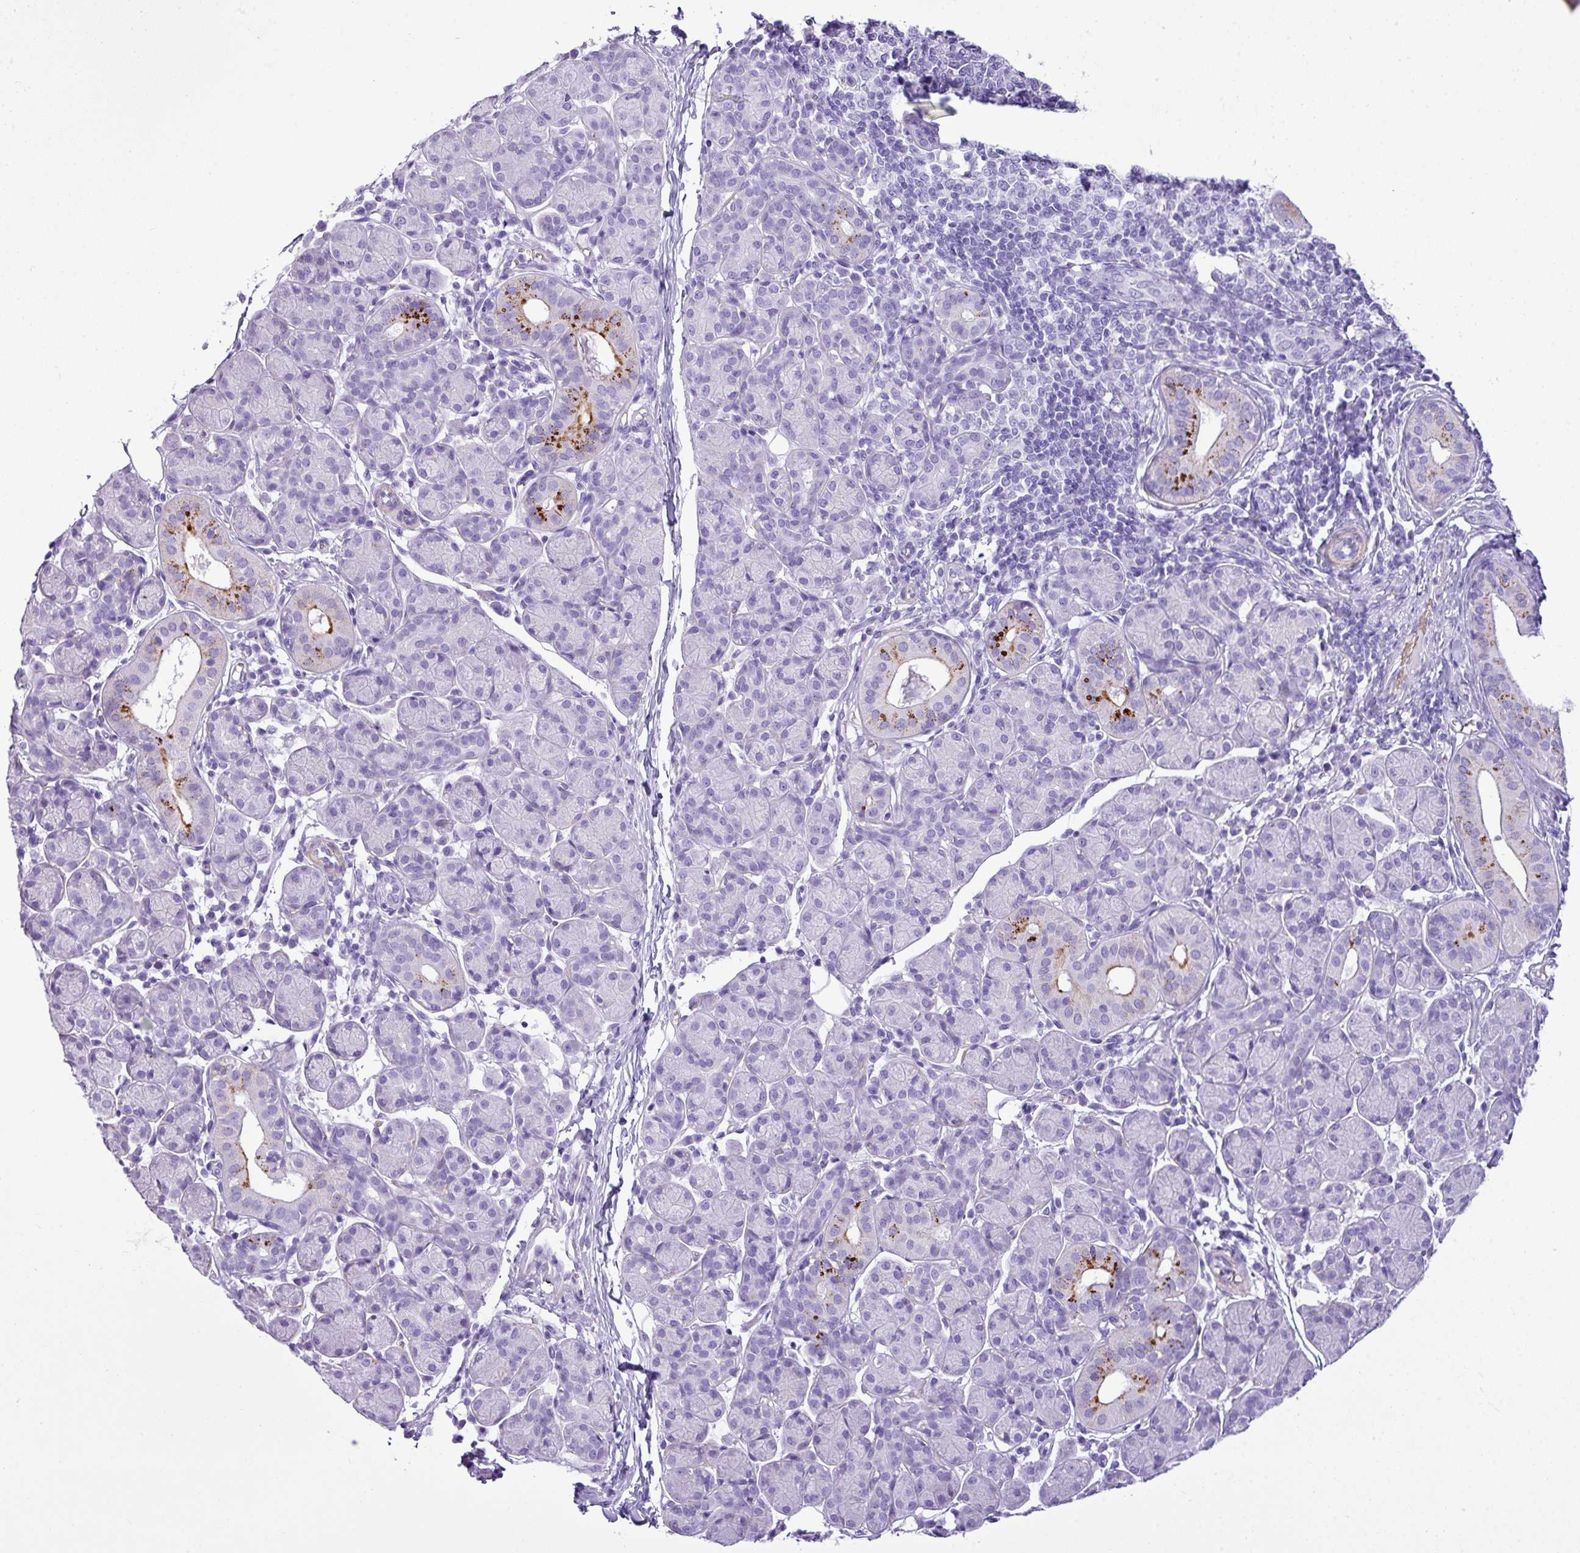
{"staining": {"intensity": "strong", "quantity": "<25%", "location": "cytoplasmic/membranous"}, "tissue": "salivary gland", "cell_type": "Glandular cells", "image_type": "normal", "snomed": [{"axis": "morphology", "description": "Normal tissue, NOS"}, {"axis": "morphology", "description": "Inflammation, NOS"}, {"axis": "topography", "description": "Lymph node"}, {"axis": "topography", "description": "Salivary gland"}], "caption": "This micrograph shows immunohistochemistry (IHC) staining of benign salivary gland, with medium strong cytoplasmic/membranous staining in about <25% of glandular cells.", "gene": "ZSCAN5A", "patient": {"sex": "male", "age": 3}}